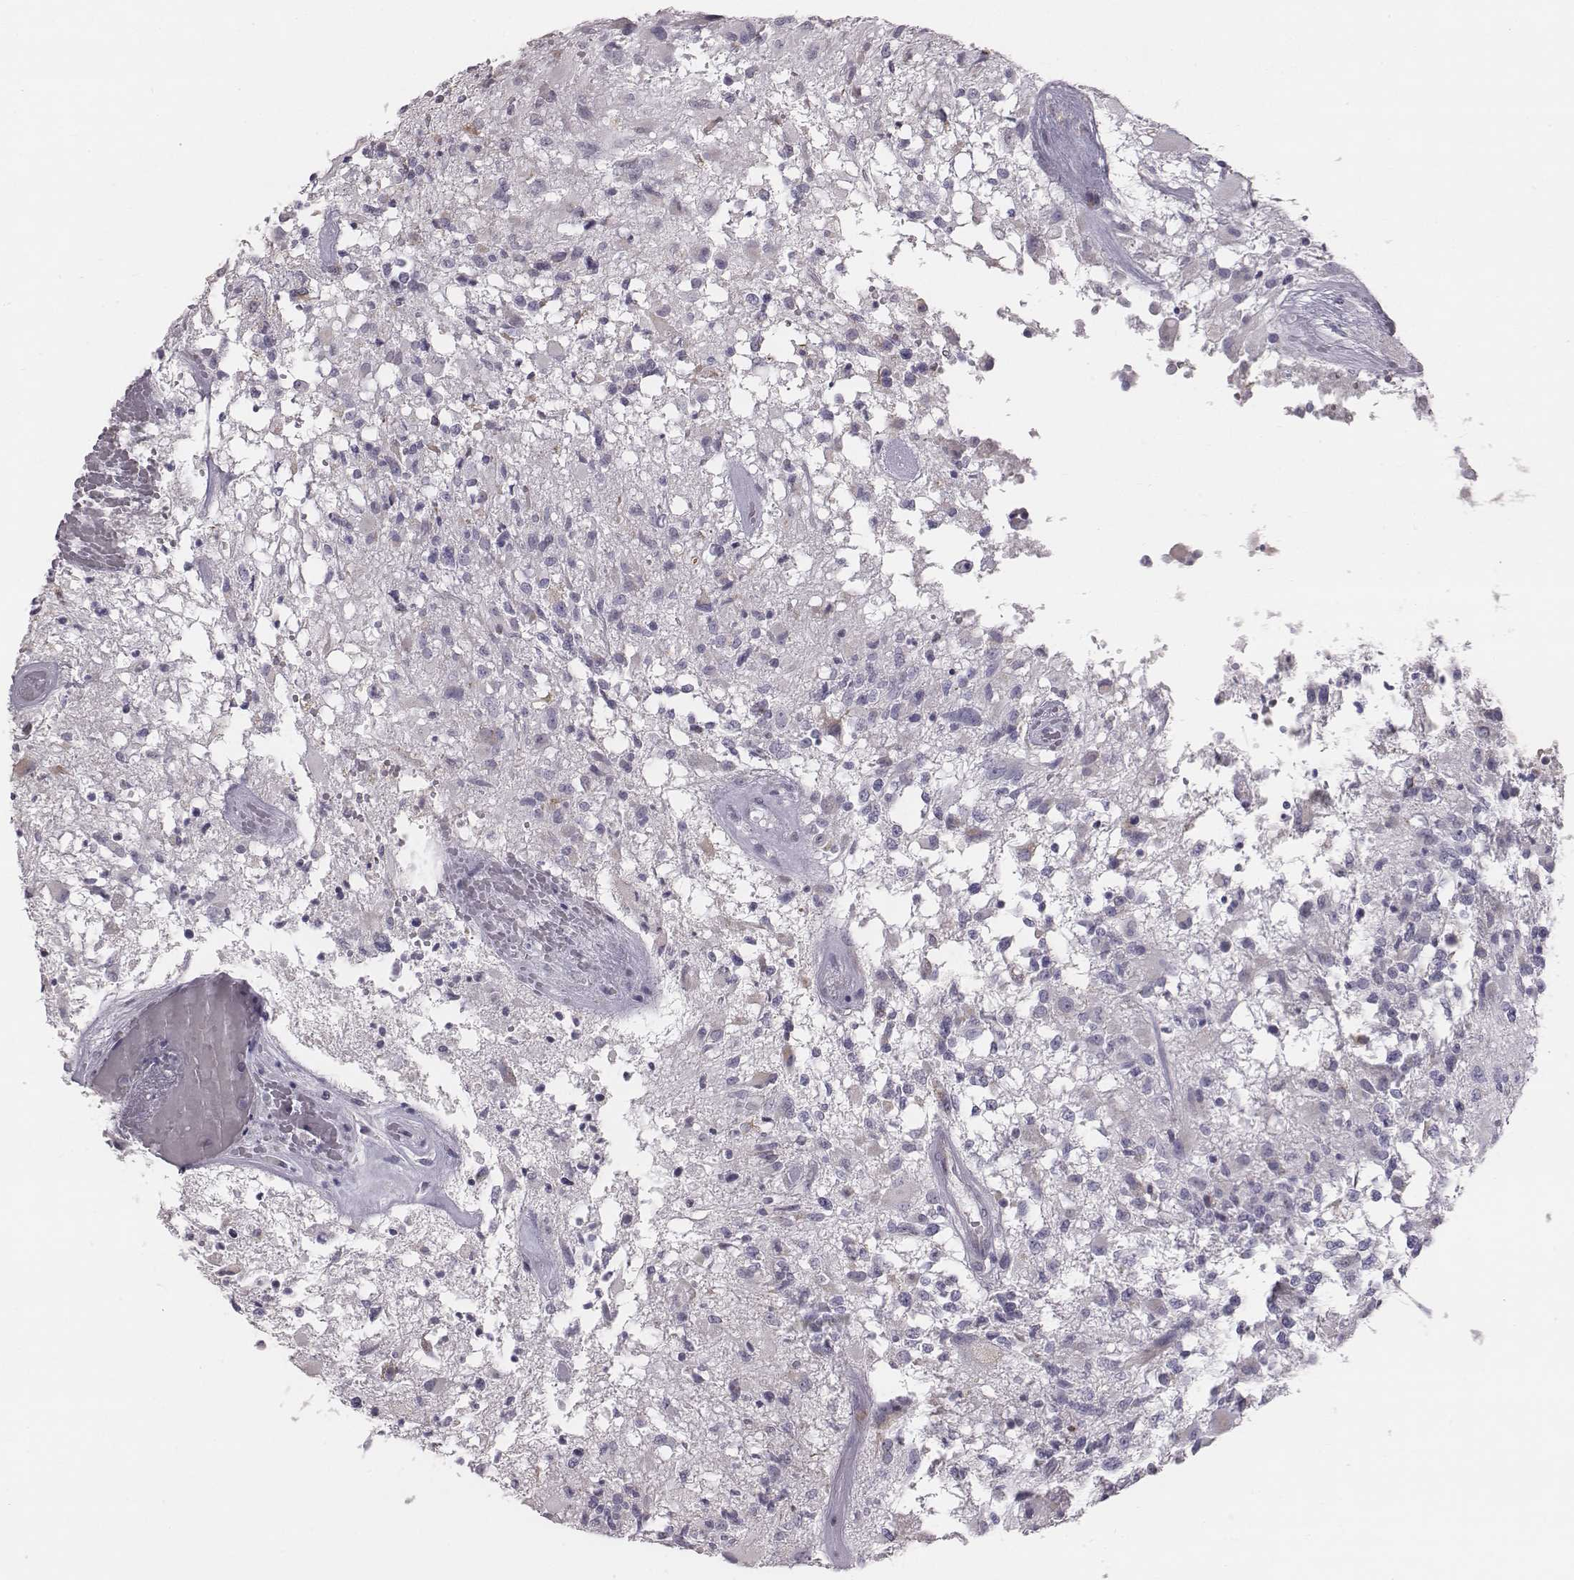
{"staining": {"intensity": "negative", "quantity": "none", "location": "none"}, "tissue": "glioma", "cell_type": "Tumor cells", "image_type": "cancer", "snomed": [{"axis": "morphology", "description": "Glioma, malignant, High grade"}, {"axis": "topography", "description": "Brain"}], "caption": "A photomicrograph of malignant high-grade glioma stained for a protein shows no brown staining in tumor cells. (Stains: DAB immunohistochemistry (IHC) with hematoxylin counter stain, Microscopy: brightfield microscopy at high magnification).", "gene": "C6orf58", "patient": {"sex": "female", "age": 63}}